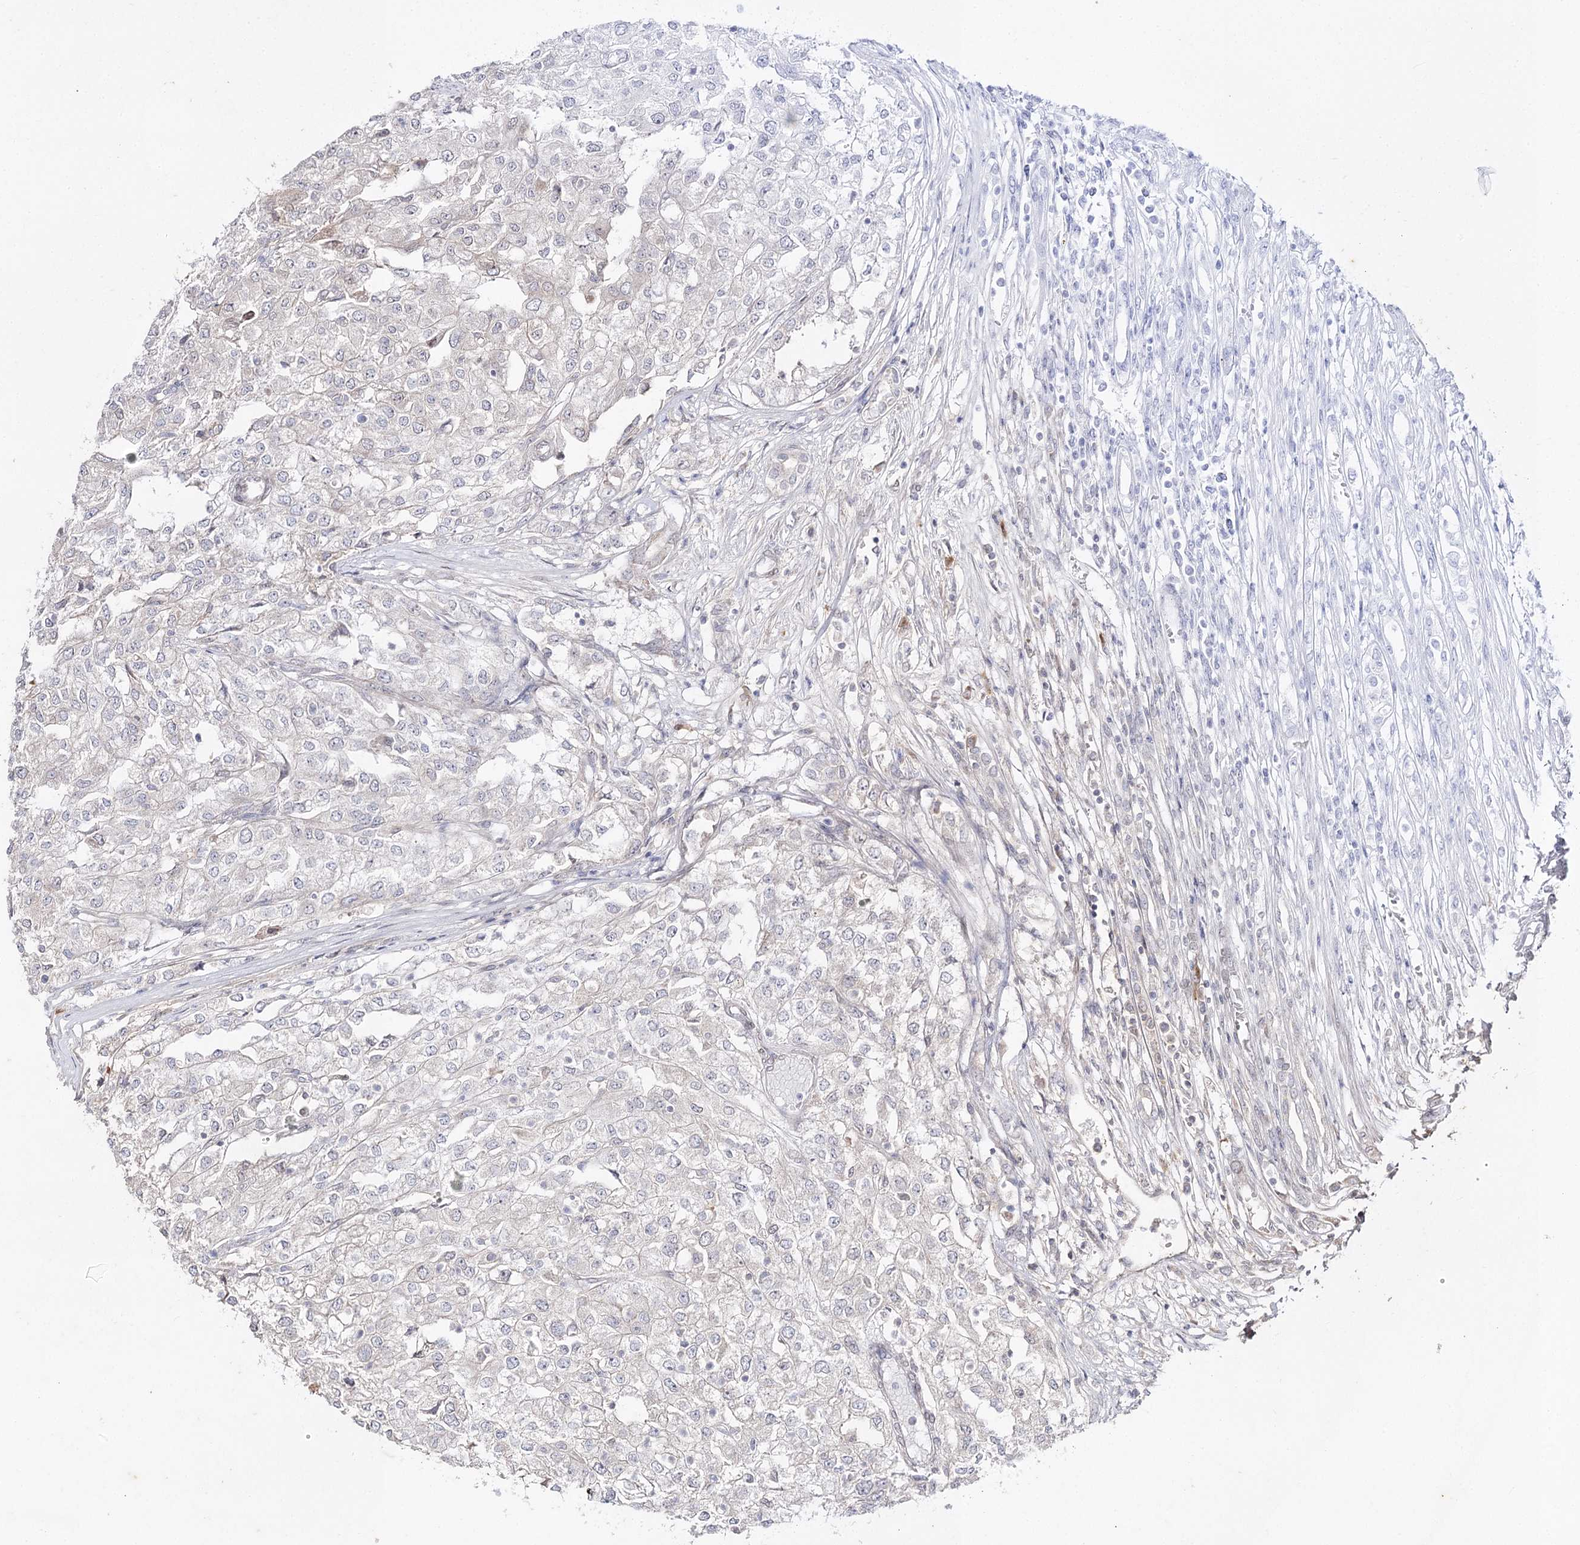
{"staining": {"intensity": "negative", "quantity": "none", "location": "none"}, "tissue": "renal cancer", "cell_type": "Tumor cells", "image_type": "cancer", "snomed": [{"axis": "morphology", "description": "Adenocarcinoma, NOS"}, {"axis": "topography", "description": "Kidney"}], "caption": "This micrograph is of renal adenocarcinoma stained with immunohistochemistry (IHC) to label a protein in brown with the nuclei are counter-stained blue. There is no staining in tumor cells.", "gene": "C11orf80", "patient": {"sex": "female", "age": 54}}